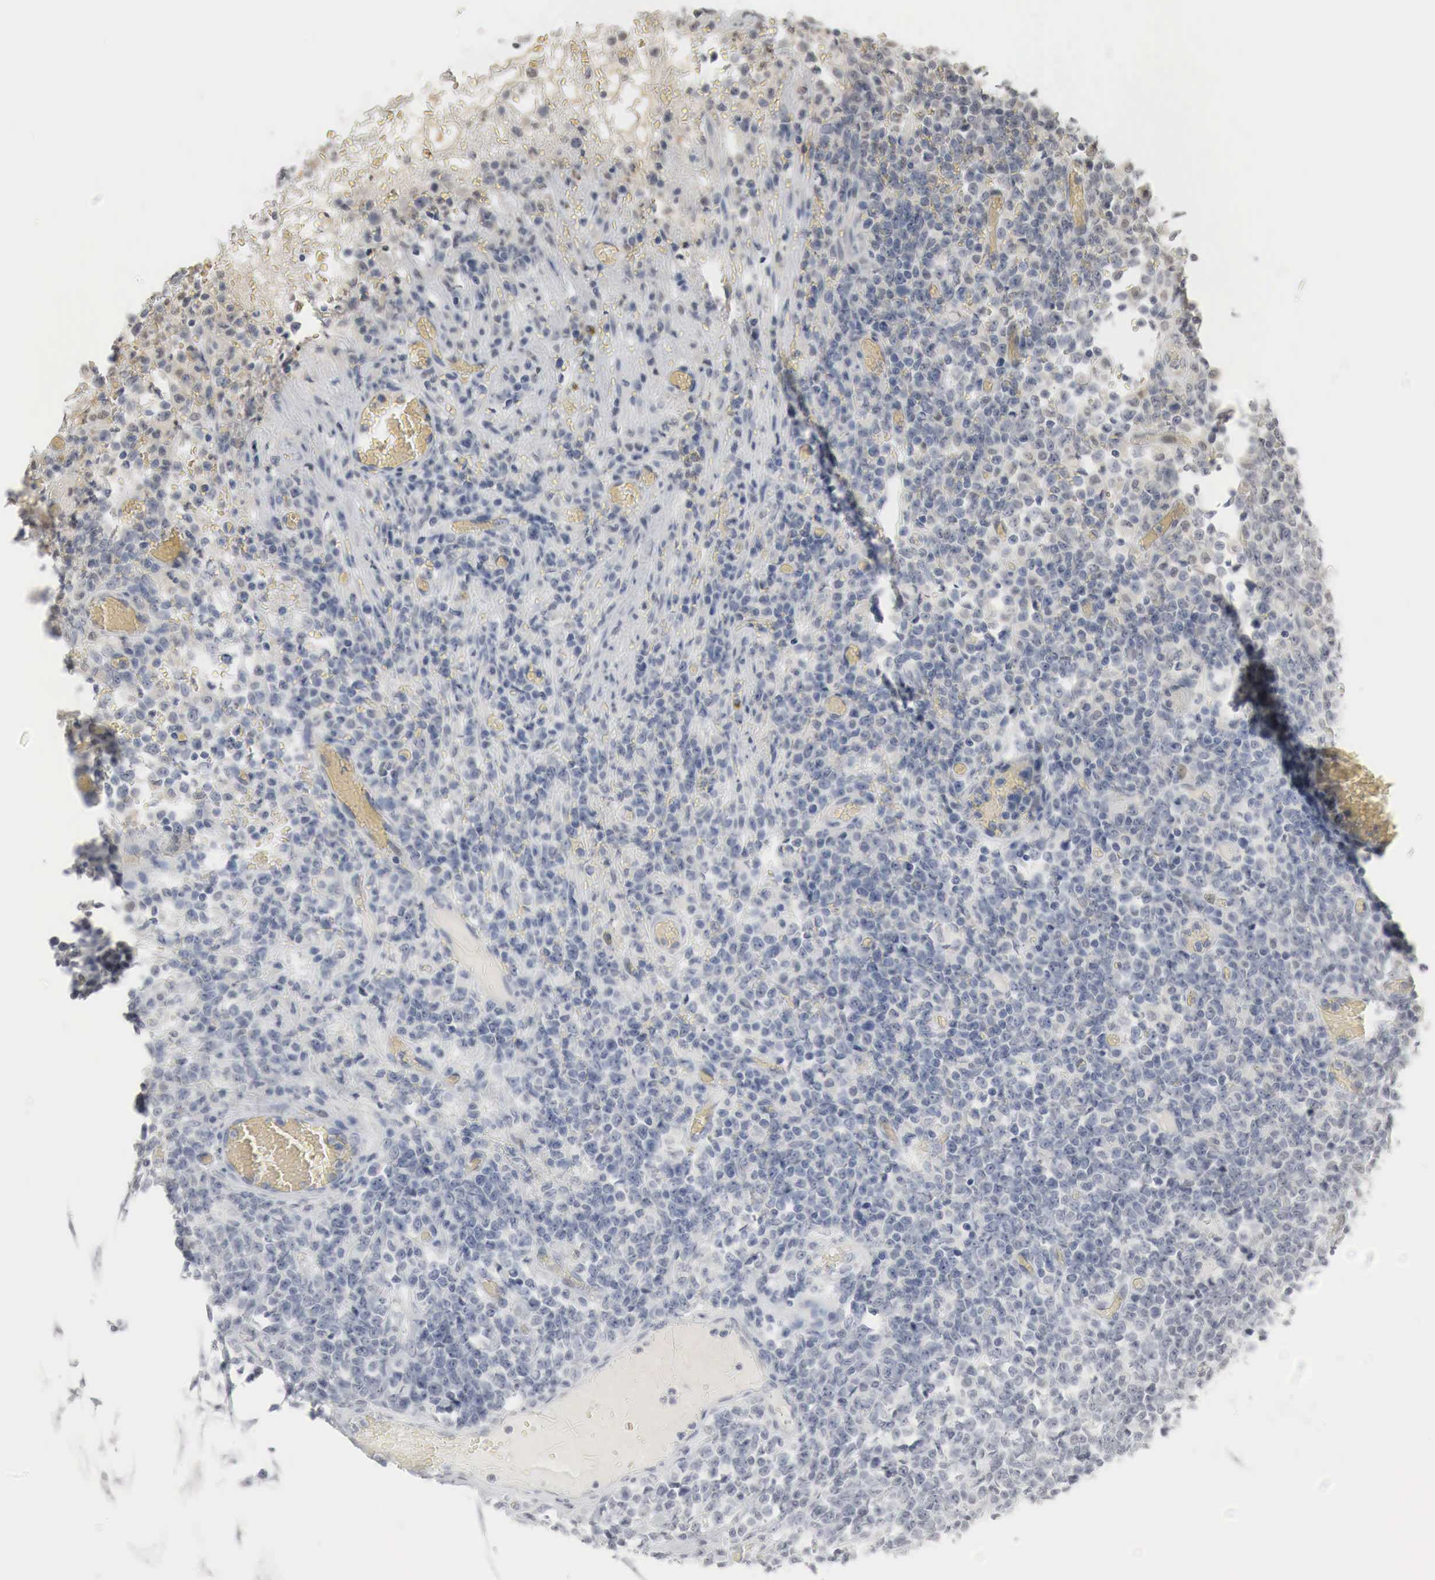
{"staining": {"intensity": "negative", "quantity": "none", "location": "none"}, "tissue": "lymphoma", "cell_type": "Tumor cells", "image_type": "cancer", "snomed": [{"axis": "morphology", "description": "Malignant lymphoma, non-Hodgkin's type, High grade"}, {"axis": "topography", "description": "Colon"}], "caption": "An image of human lymphoma is negative for staining in tumor cells.", "gene": "ERBB4", "patient": {"sex": "male", "age": 82}}